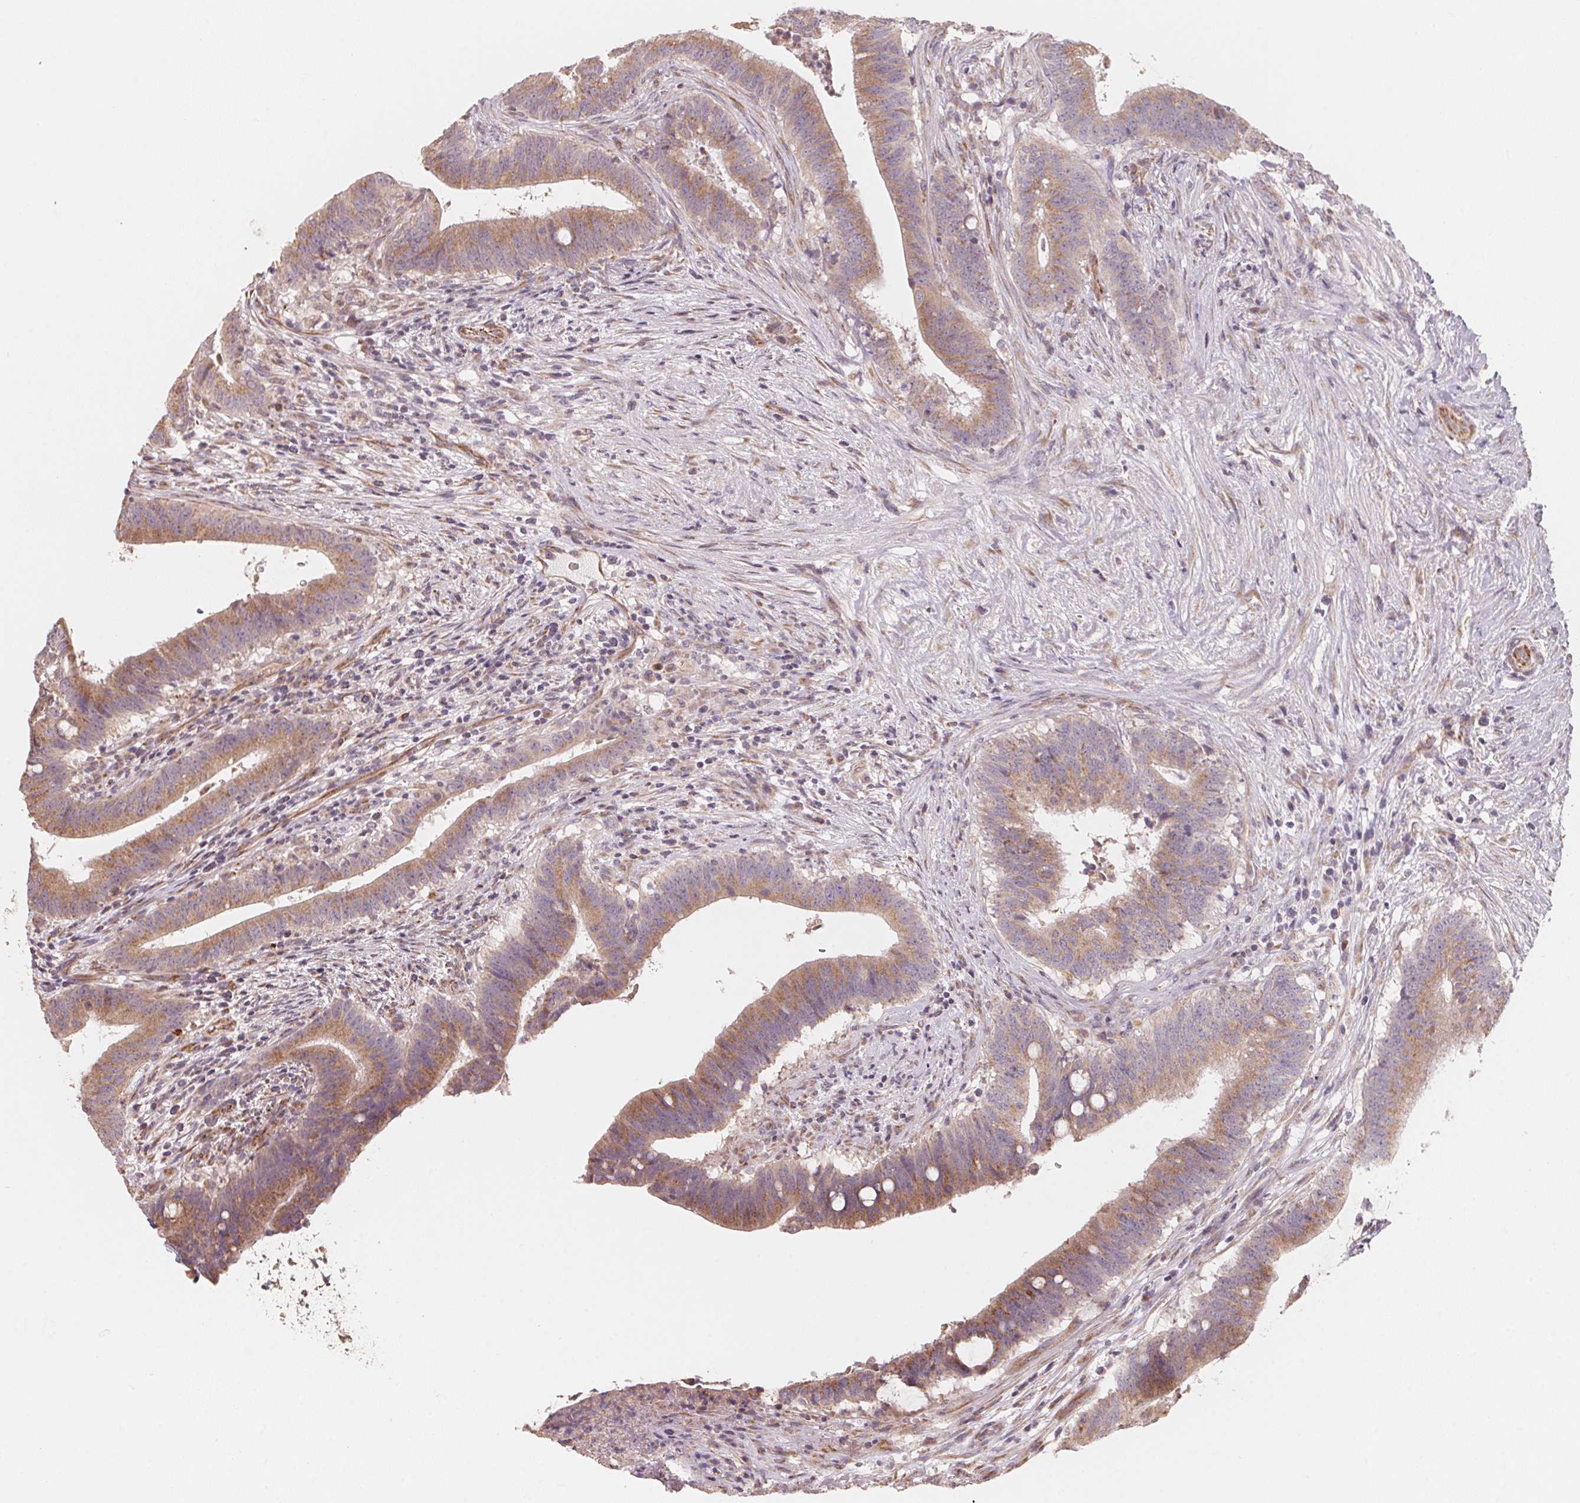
{"staining": {"intensity": "moderate", "quantity": ">75%", "location": "cytoplasmic/membranous"}, "tissue": "colorectal cancer", "cell_type": "Tumor cells", "image_type": "cancer", "snomed": [{"axis": "morphology", "description": "Adenocarcinoma, NOS"}, {"axis": "topography", "description": "Colon"}], "caption": "A micrograph showing moderate cytoplasmic/membranous positivity in about >75% of tumor cells in colorectal cancer (adenocarcinoma), as visualized by brown immunohistochemical staining.", "gene": "TSPAN12", "patient": {"sex": "female", "age": 43}}